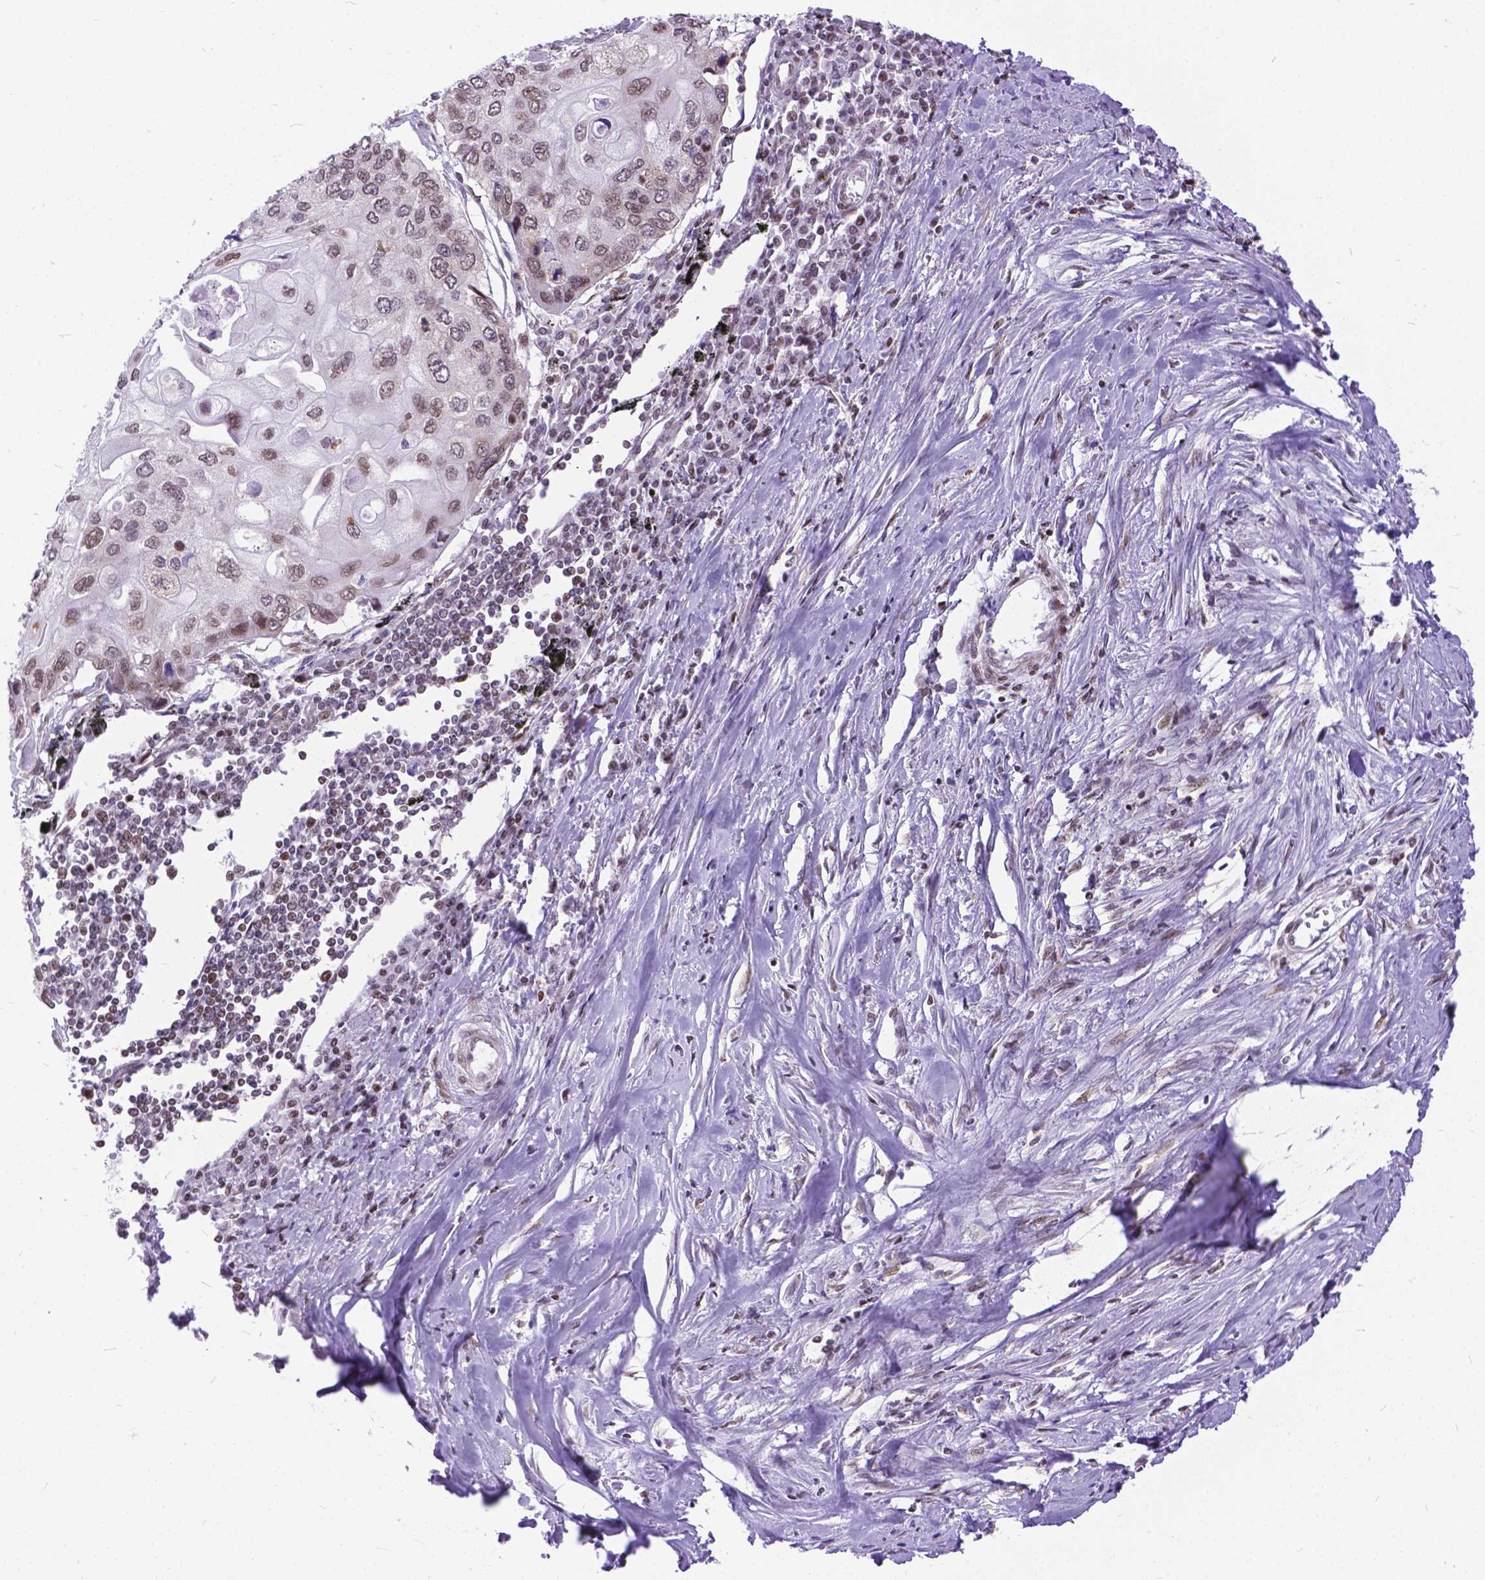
{"staining": {"intensity": "weak", "quantity": ">75%", "location": "nuclear"}, "tissue": "lung cancer", "cell_type": "Tumor cells", "image_type": "cancer", "snomed": [{"axis": "morphology", "description": "Squamous cell carcinoma, NOS"}, {"axis": "morphology", "description": "Squamous cell carcinoma, metastatic, NOS"}, {"axis": "topography", "description": "Lung"}], "caption": "Immunohistochemical staining of squamous cell carcinoma (lung) shows low levels of weak nuclear protein staining in approximately >75% of tumor cells.", "gene": "FAM124B", "patient": {"sex": "male", "age": 63}}